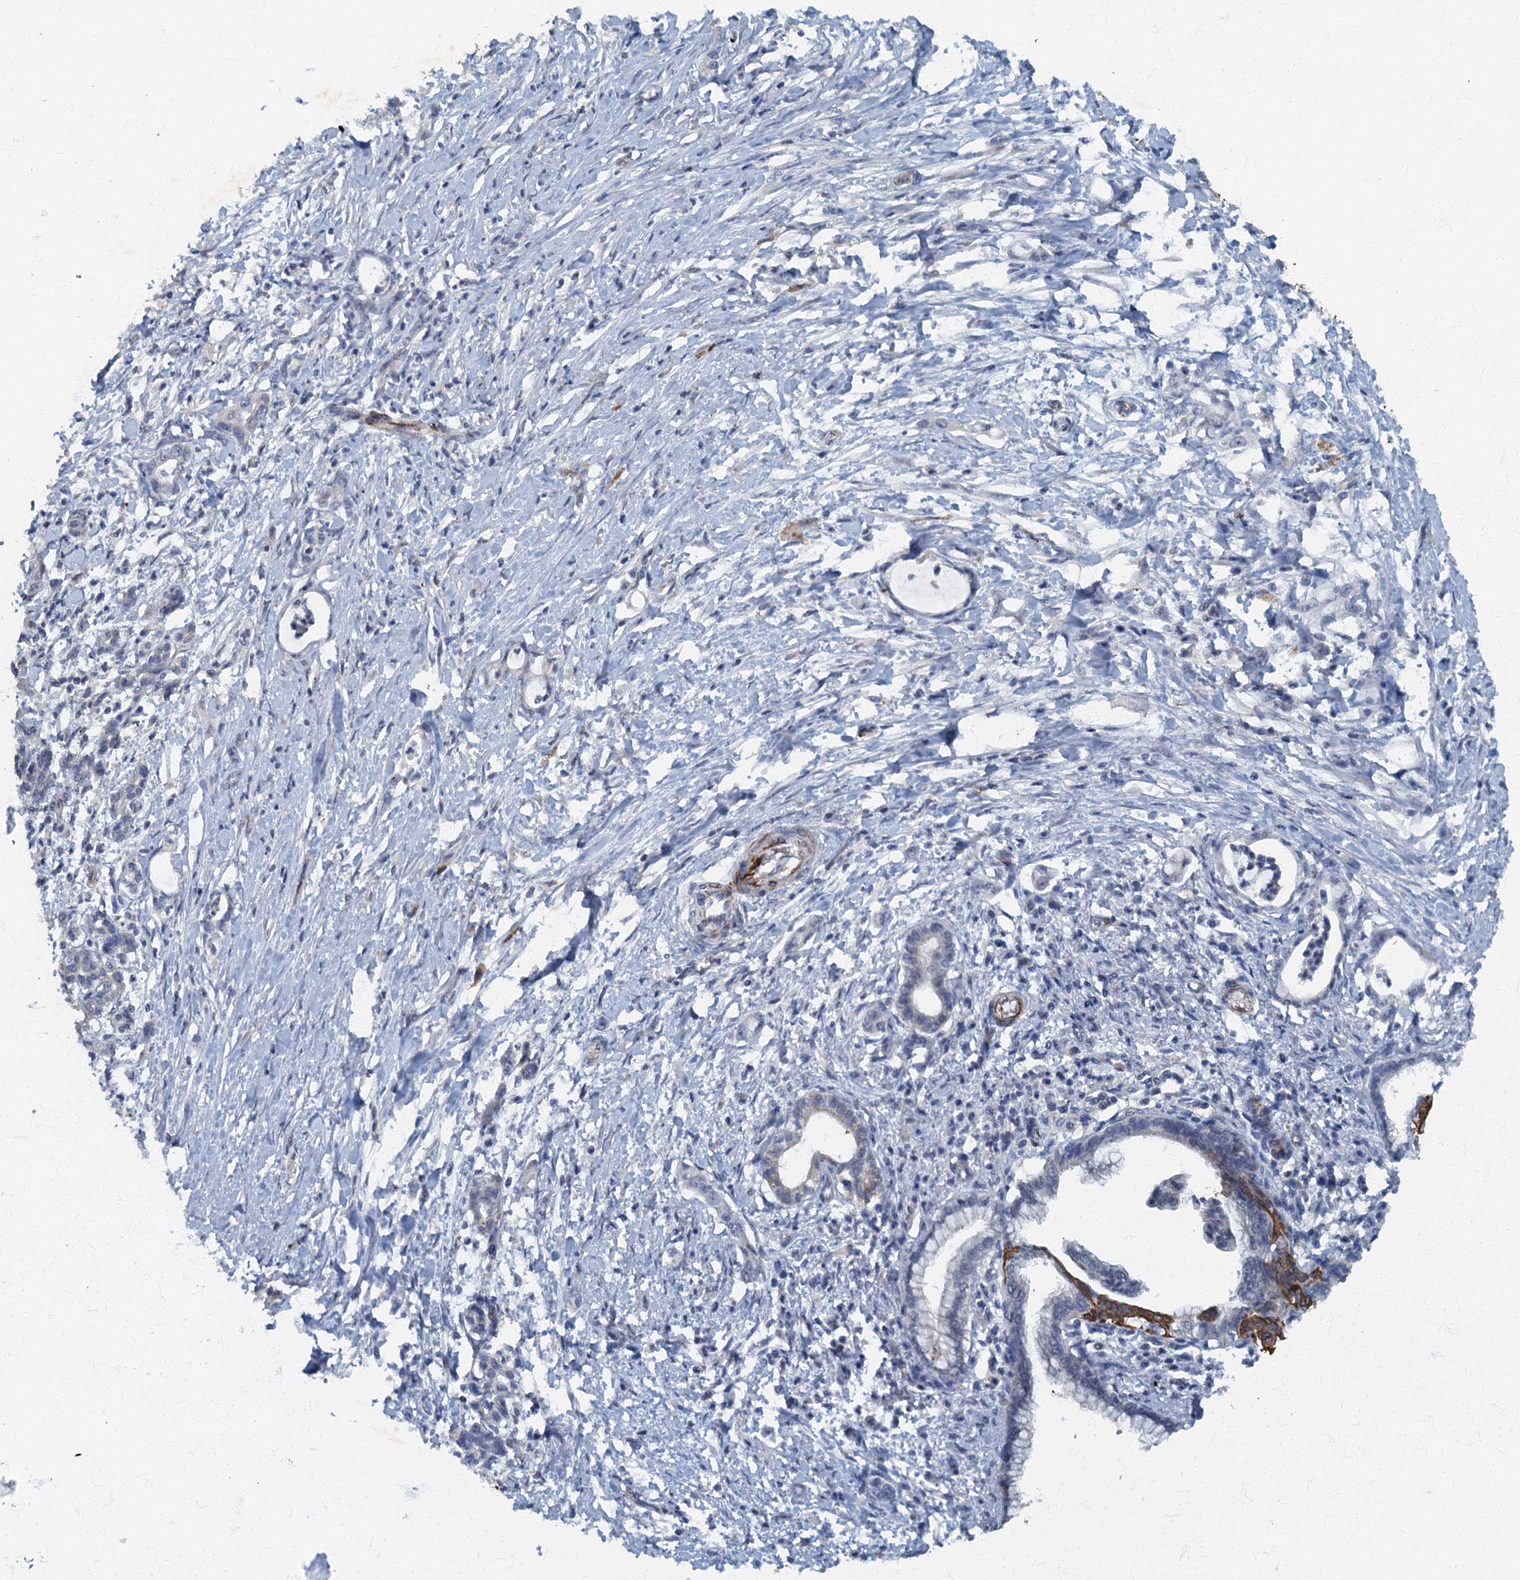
{"staining": {"intensity": "negative", "quantity": "none", "location": "none"}, "tissue": "pancreatic cancer", "cell_type": "Tumor cells", "image_type": "cancer", "snomed": [{"axis": "morphology", "description": "Adenocarcinoma, NOS"}, {"axis": "topography", "description": "Pancreas"}], "caption": "Pancreatic adenocarcinoma was stained to show a protein in brown. There is no significant expression in tumor cells.", "gene": "ARL11", "patient": {"sex": "female", "age": 55}}